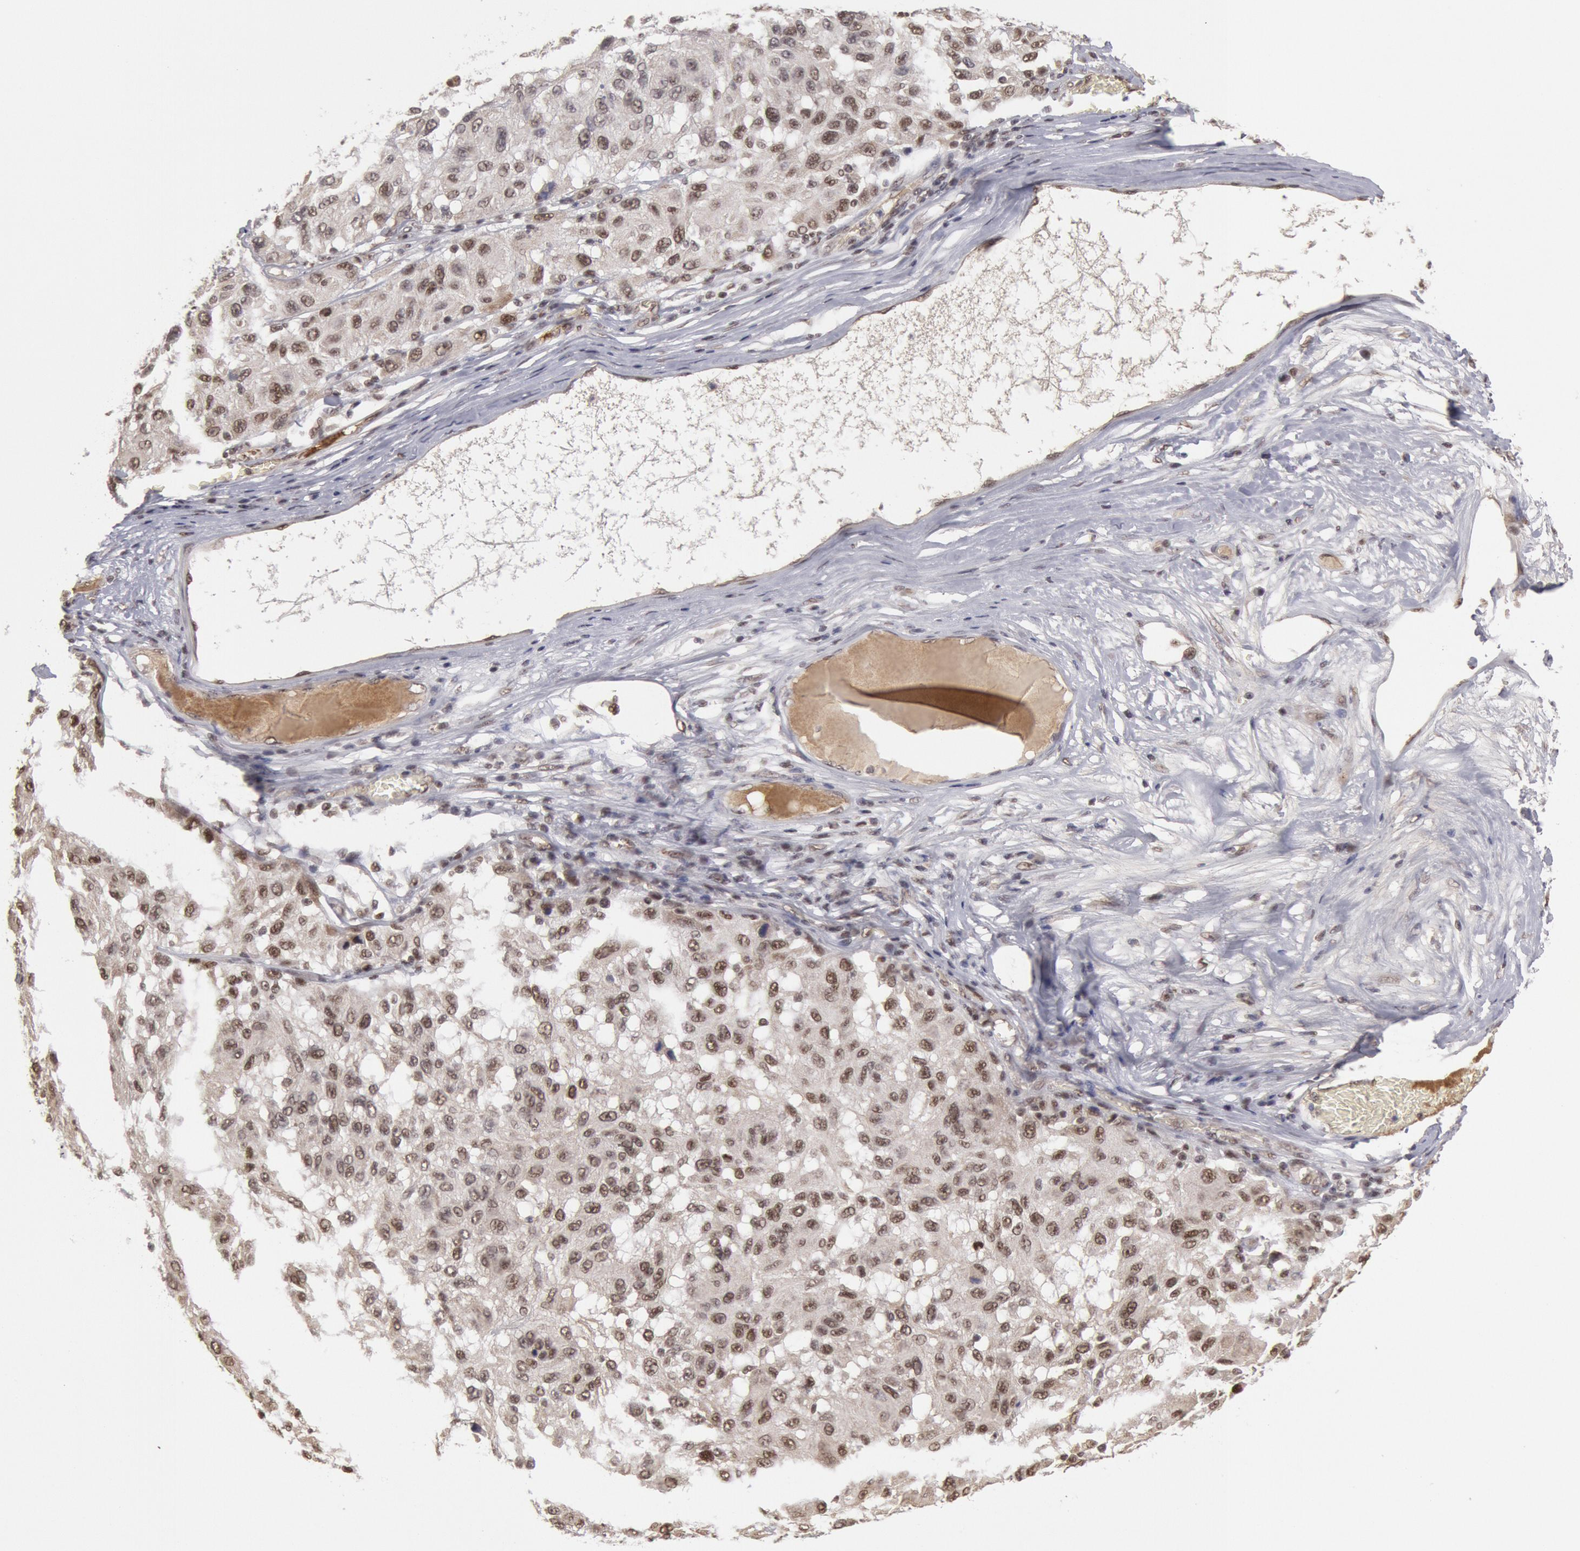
{"staining": {"intensity": "weak", "quantity": ">75%", "location": "nuclear"}, "tissue": "melanoma", "cell_type": "Tumor cells", "image_type": "cancer", "snomed": [{"axis": "morphology", "description": "Malignant melanoma, NOS"}, {"axis": "topography", "description": "Skin"}], "caption": "Protein expression analysis of human malignant melanoma reveals weak nuclear positivity in approximately >75% of tumor cells. (DAB (3,3'-diaminobenzidine) = brown stain, brightfield microscopy at high magnification).", "gene": "PPP4R3B", "patient": {"sex": "female", "age": 77}}